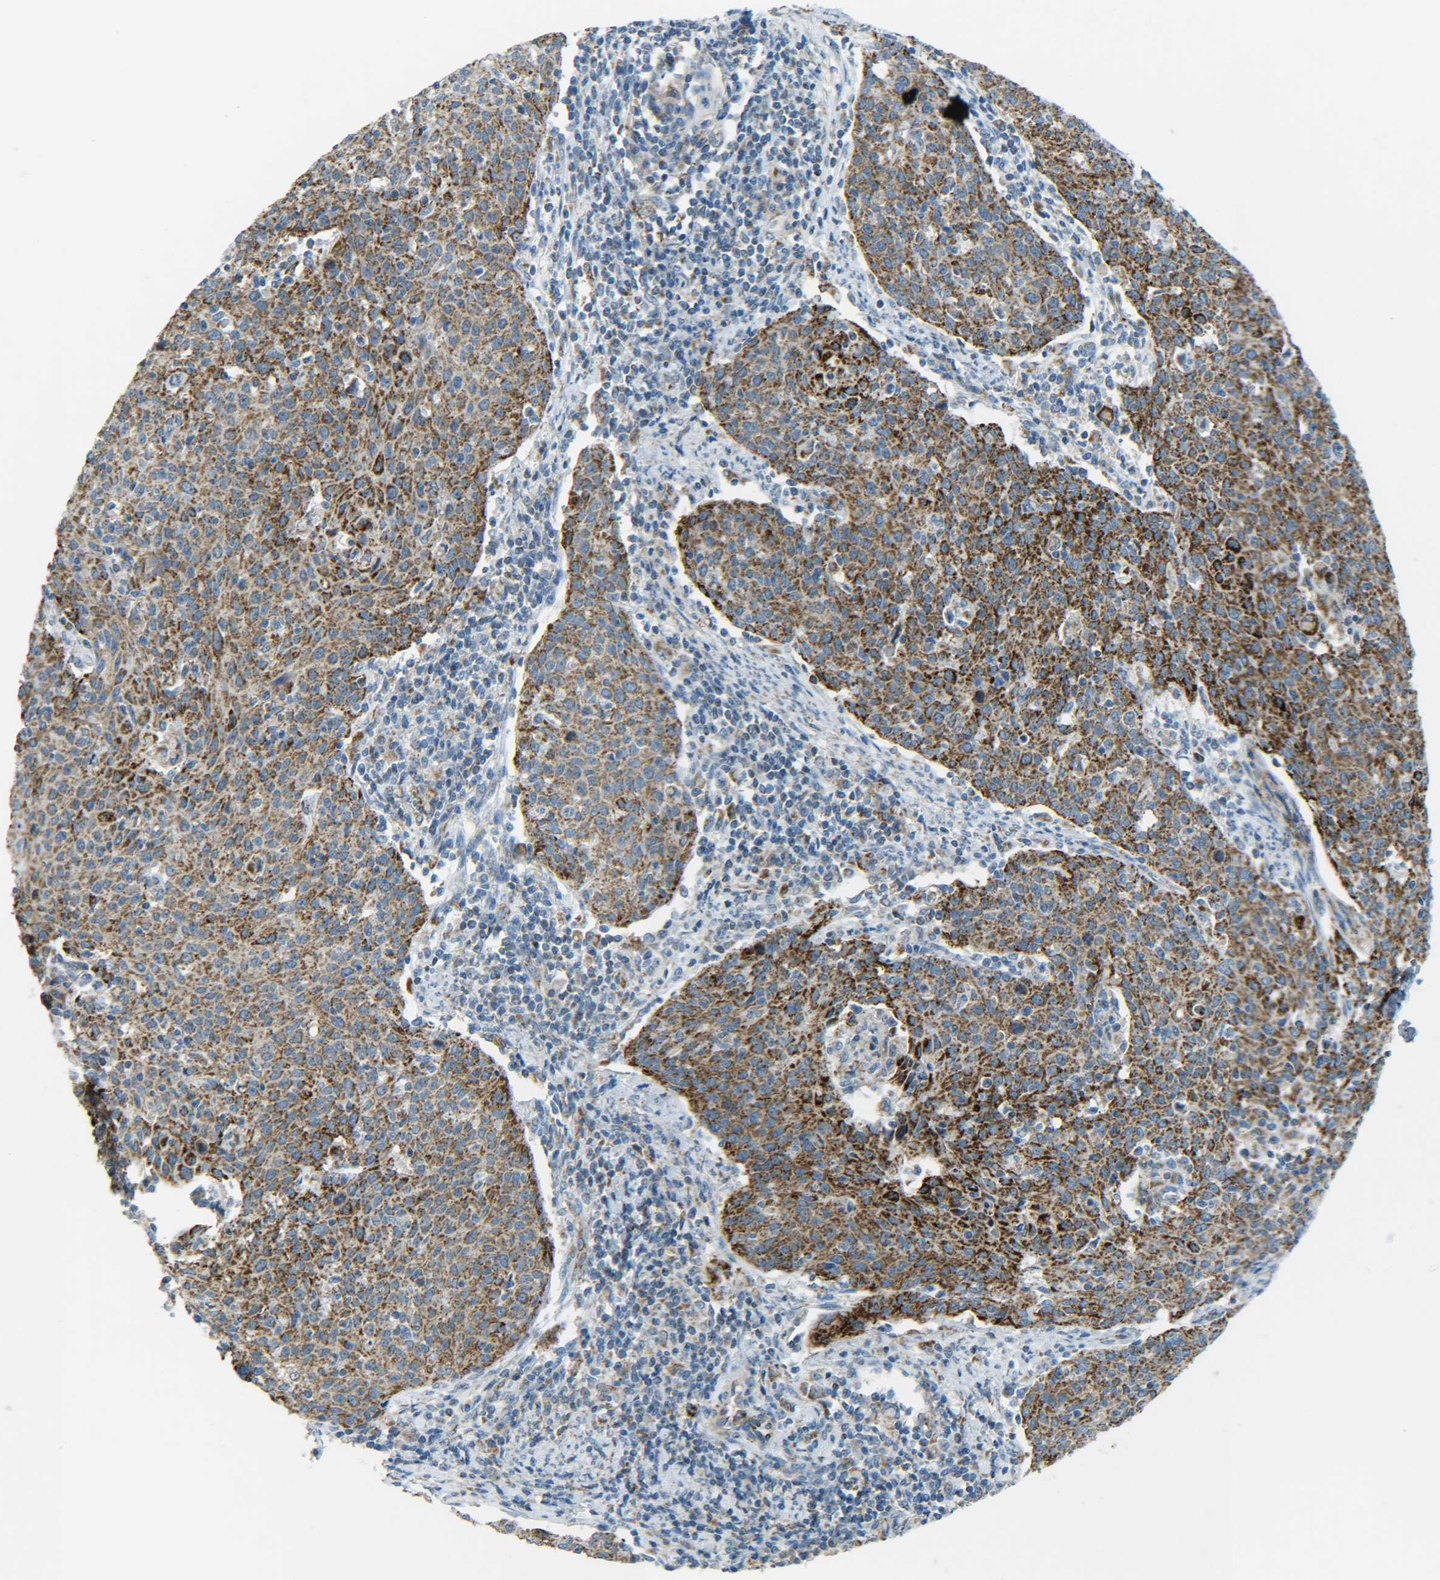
{"staining": {"intensity": "moderate", "quantity": ">75%", "location": "cytoplasmic/membranous"}, "tissue": "cervical cancer", "cell_type": "Tumor cells", "image_type": "cancer", "snomed": [{"axis": "morphology", "description": "Squamous cell carcinoma, NOS"}, {"axis": "topography", "description": "Cervix"}], "caption": "Cervical cancer stained with a protein marker exhibits moderate staining in tumor cells.", "gene": "CYB5R1", "patient": {"sex": "female", "age": 38}}